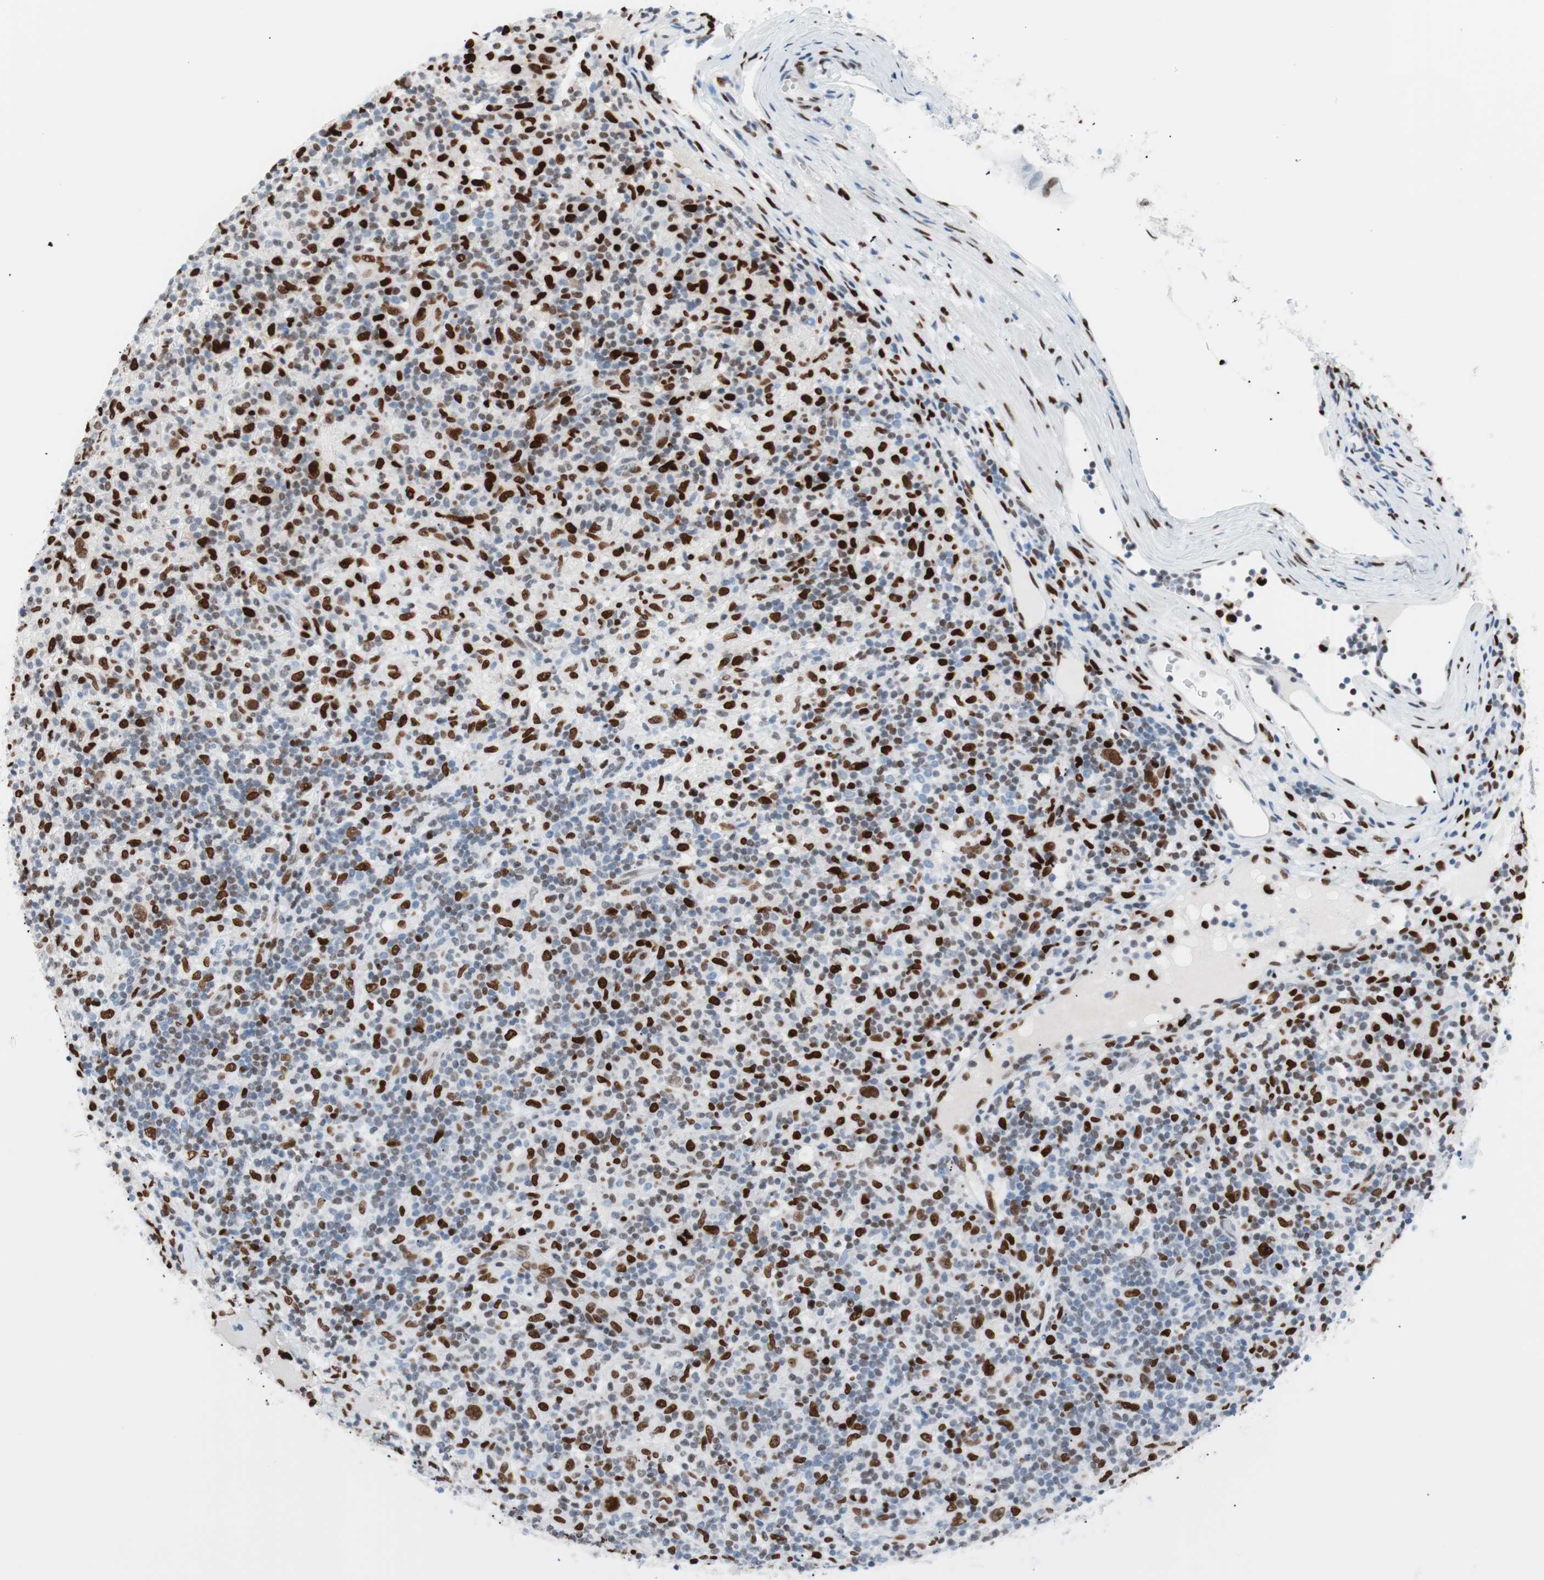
{"staining": {"intensity": "moderate", "quantity": ">75%", "location": "nuclear"}, "tissue": "lymphoma", "cell_type": "Tumor cells", "image_type": "cancer", "snomed": [{"axis": "morphology", "description": "Hodgkin's disease, NOS"}, {"axis": "topography", "description": "Lymph node"}], "caption": "The histopathology image exhibits immunohistochemical staining of Hodgkin's disease. There is moderate nuclear staining is seen in about >75% of tumor cells.", "gene": "CEBPB", "patient": {"sex": "male", "age": 70}}